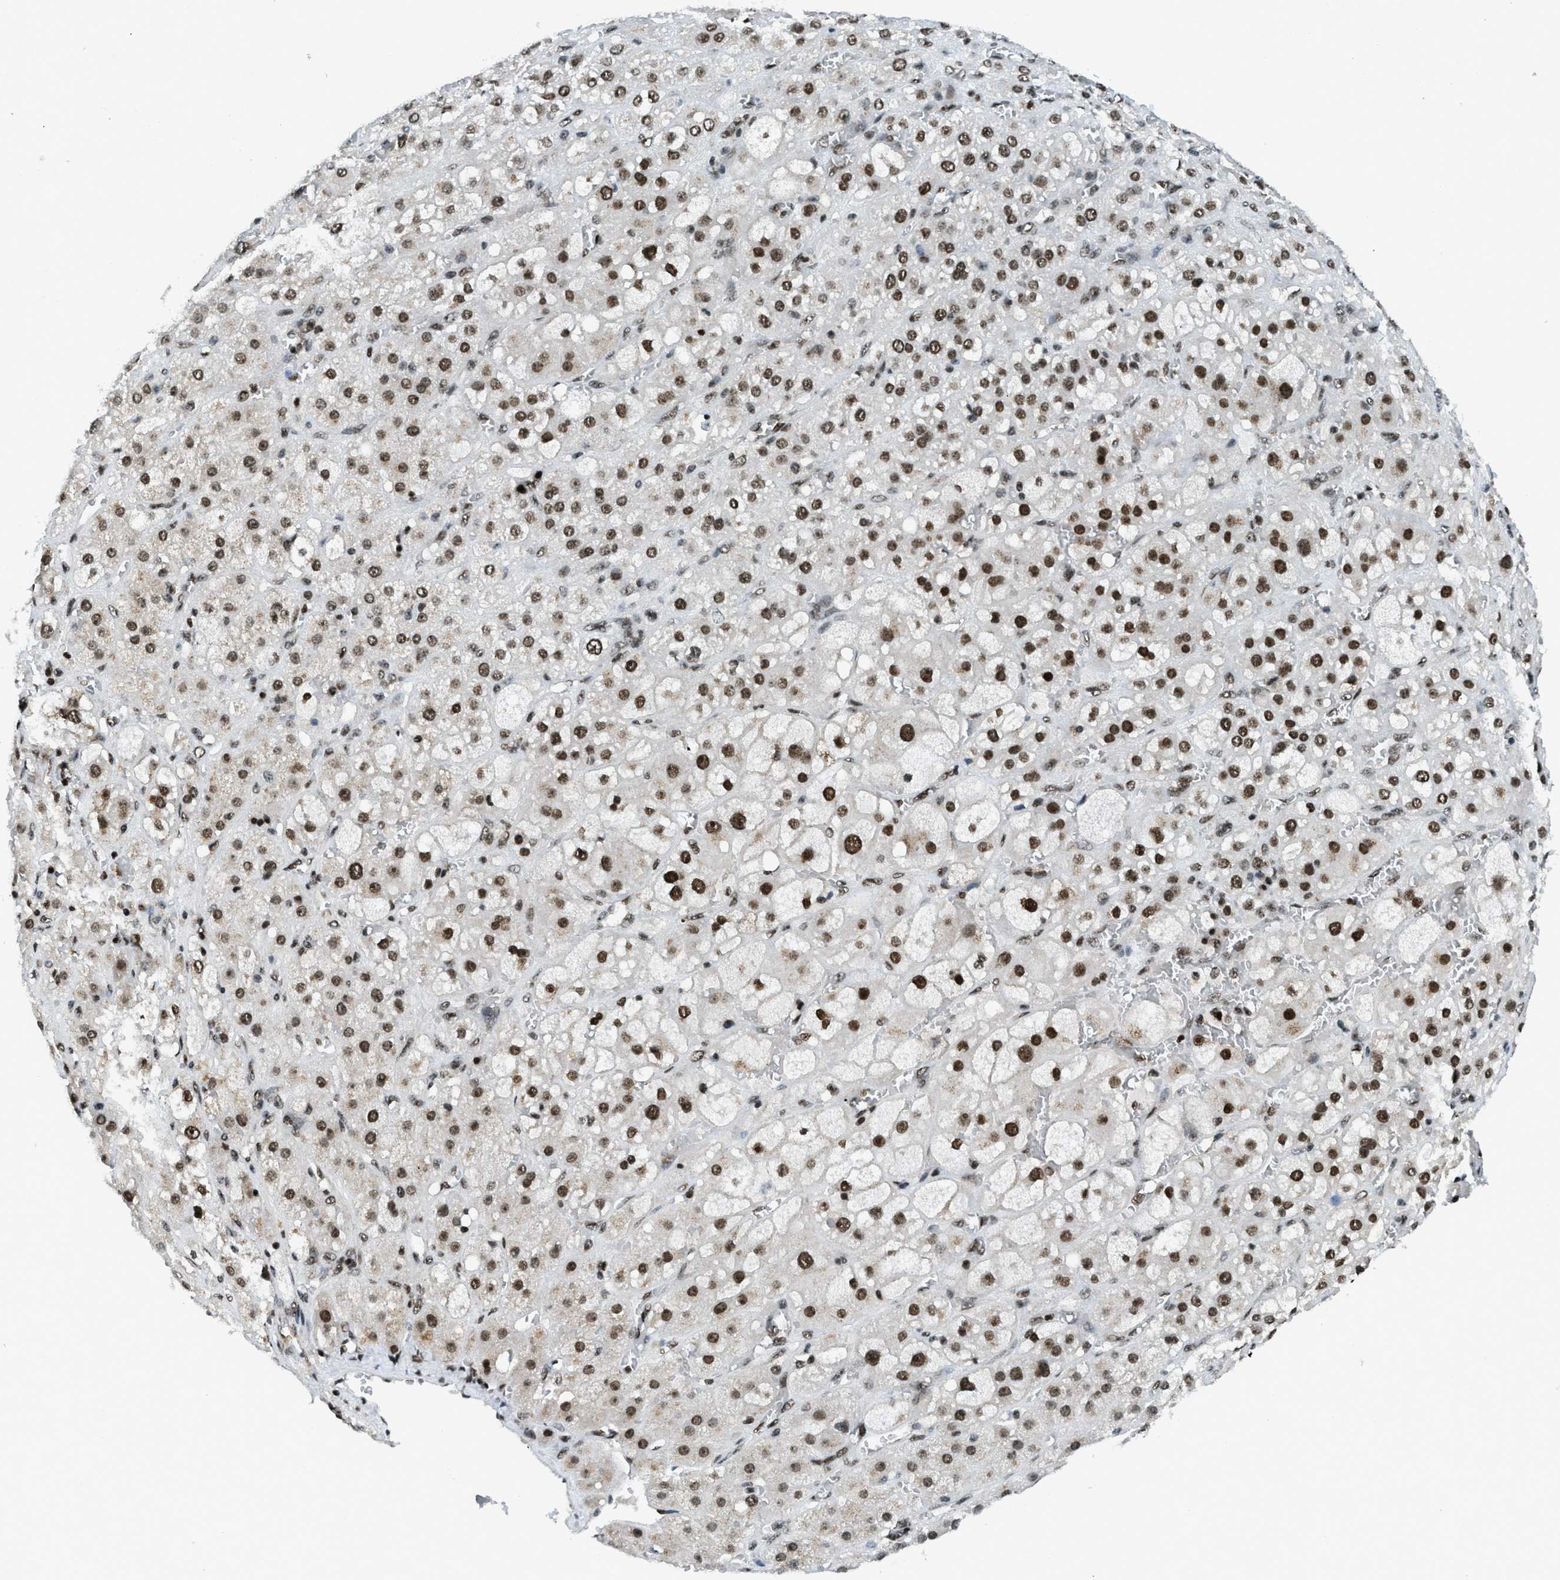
{"staining": {"intensity": "strong", "quantity": ">75%", "location": "nuclear"}, "tissue": "adrenal gland", "cell_type": "Glandular cells", "image_type": "normal", "snomed": [{"axis": "morphology", "description": "Normal tissue, NOS"}, {"axis": "topography", "description": "Adrenal gland"}], "caption": "Immunohistochemistry image of unremarkable adrenal gland: adrenal gland stained using immunohistochemistry (IHC) demonstrates high levels of strong protein expression localized specifically in the nuclear of glandular cells, appearing as a nuclear brown color.", "gene": "RAD51B", "patient": {"sex": "female", "age": 47}}